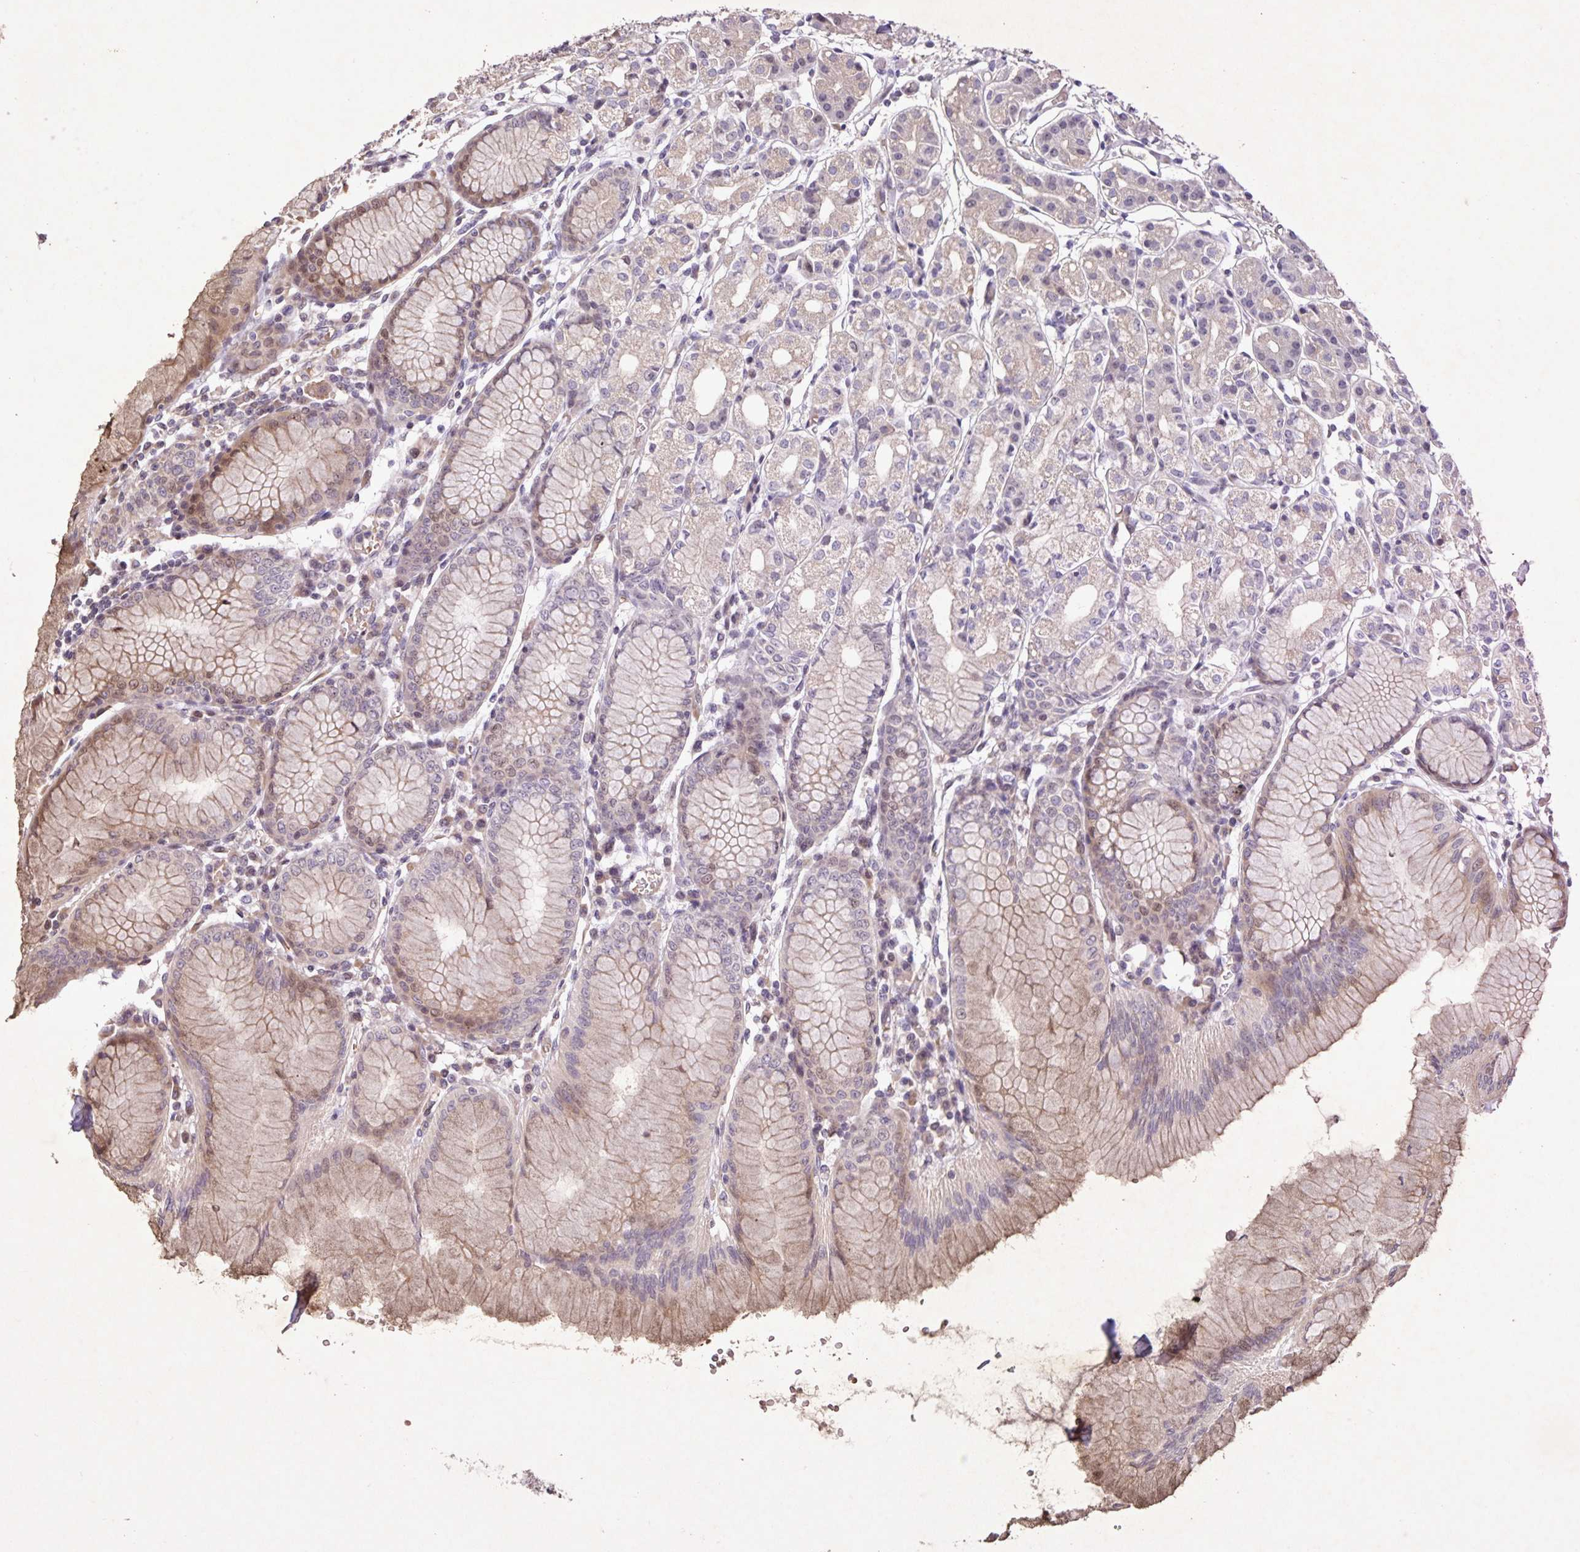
{"staining": {"intensity": "weak", "quantity": "25%-75%", "location": "cytoplasmic/membranous,nuclear"}, "tissue": "stomach", "cell_type": "Glandular cells", "image_type": "normal", "snomed": [{"axis": "morphology", "description": "Normal tissue, NOS"}, {"axis": "topography", "description": "Stomach"}], "caption": "DAB immunohistochemical staining of benign human stomach reveals weak cytoplasmic/membranous,nuclear protein staining in approximately 25%-75% of glandular cells. (DAB (3,3'-diaminobenzidine) IHC with brightfield microscopy, high magnification).", "gene": "GDF2", "patient": {"sex": "female", "age": 57}}